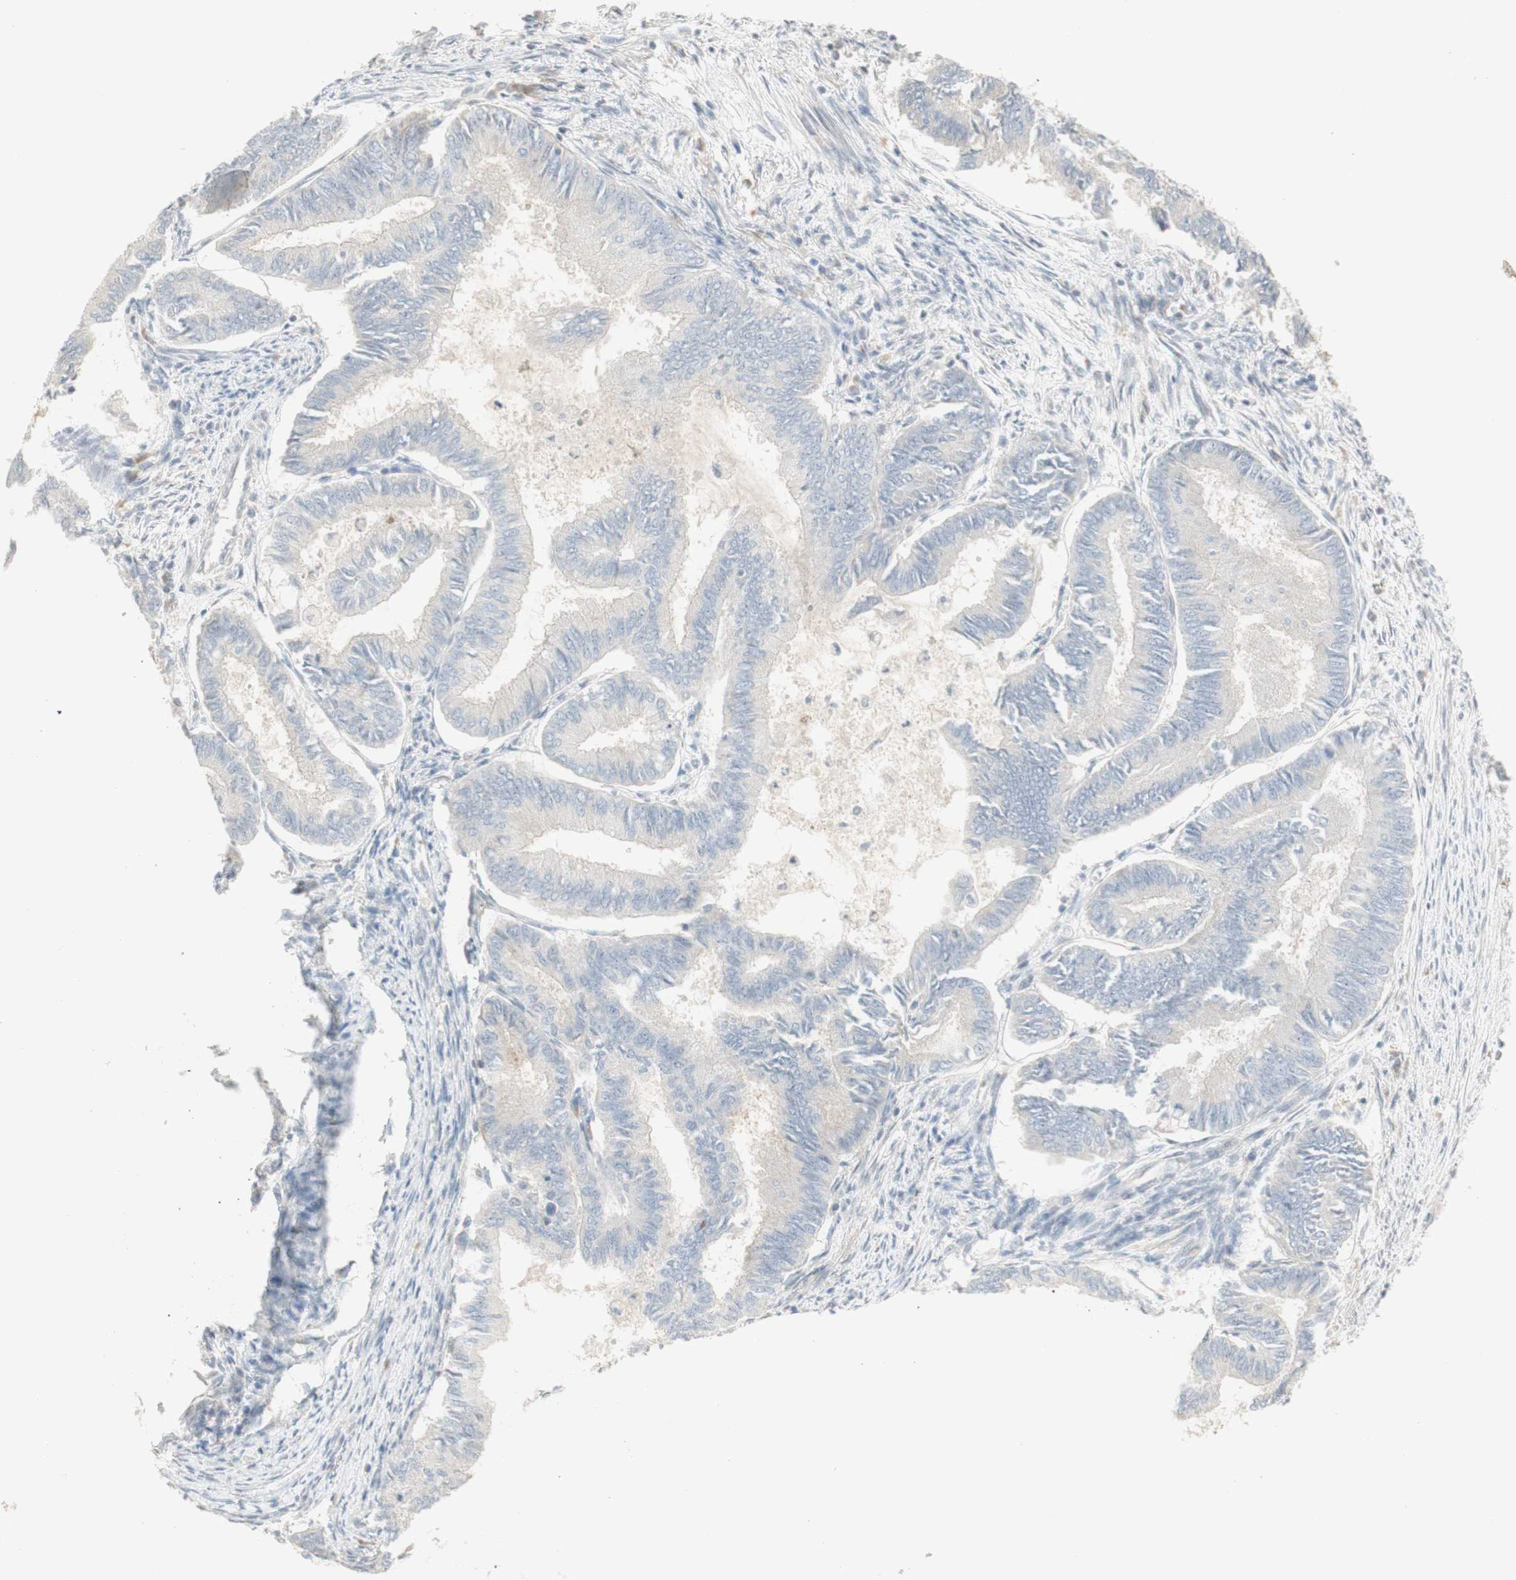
{"staining": {"intensity": "negative", "quantity": "none", "location": "none"}, "tissue": "endometrial cancer", "cell_type": "Tumor cells", "image_type": "cancer", "snomed": [{"axis": "morphology", "description": "Adenocarcinoma, NOS"}, {"axis": "topography", "description": "Endometrium"}], "caption": "Endometrial cancer (adenocarcinoma) stained for a protein using immunohistochemistry (IHC) exhibits no positivity tumor cells.", "gene": "PLCD4", "patient": {"sex": "female", "age": 86}}